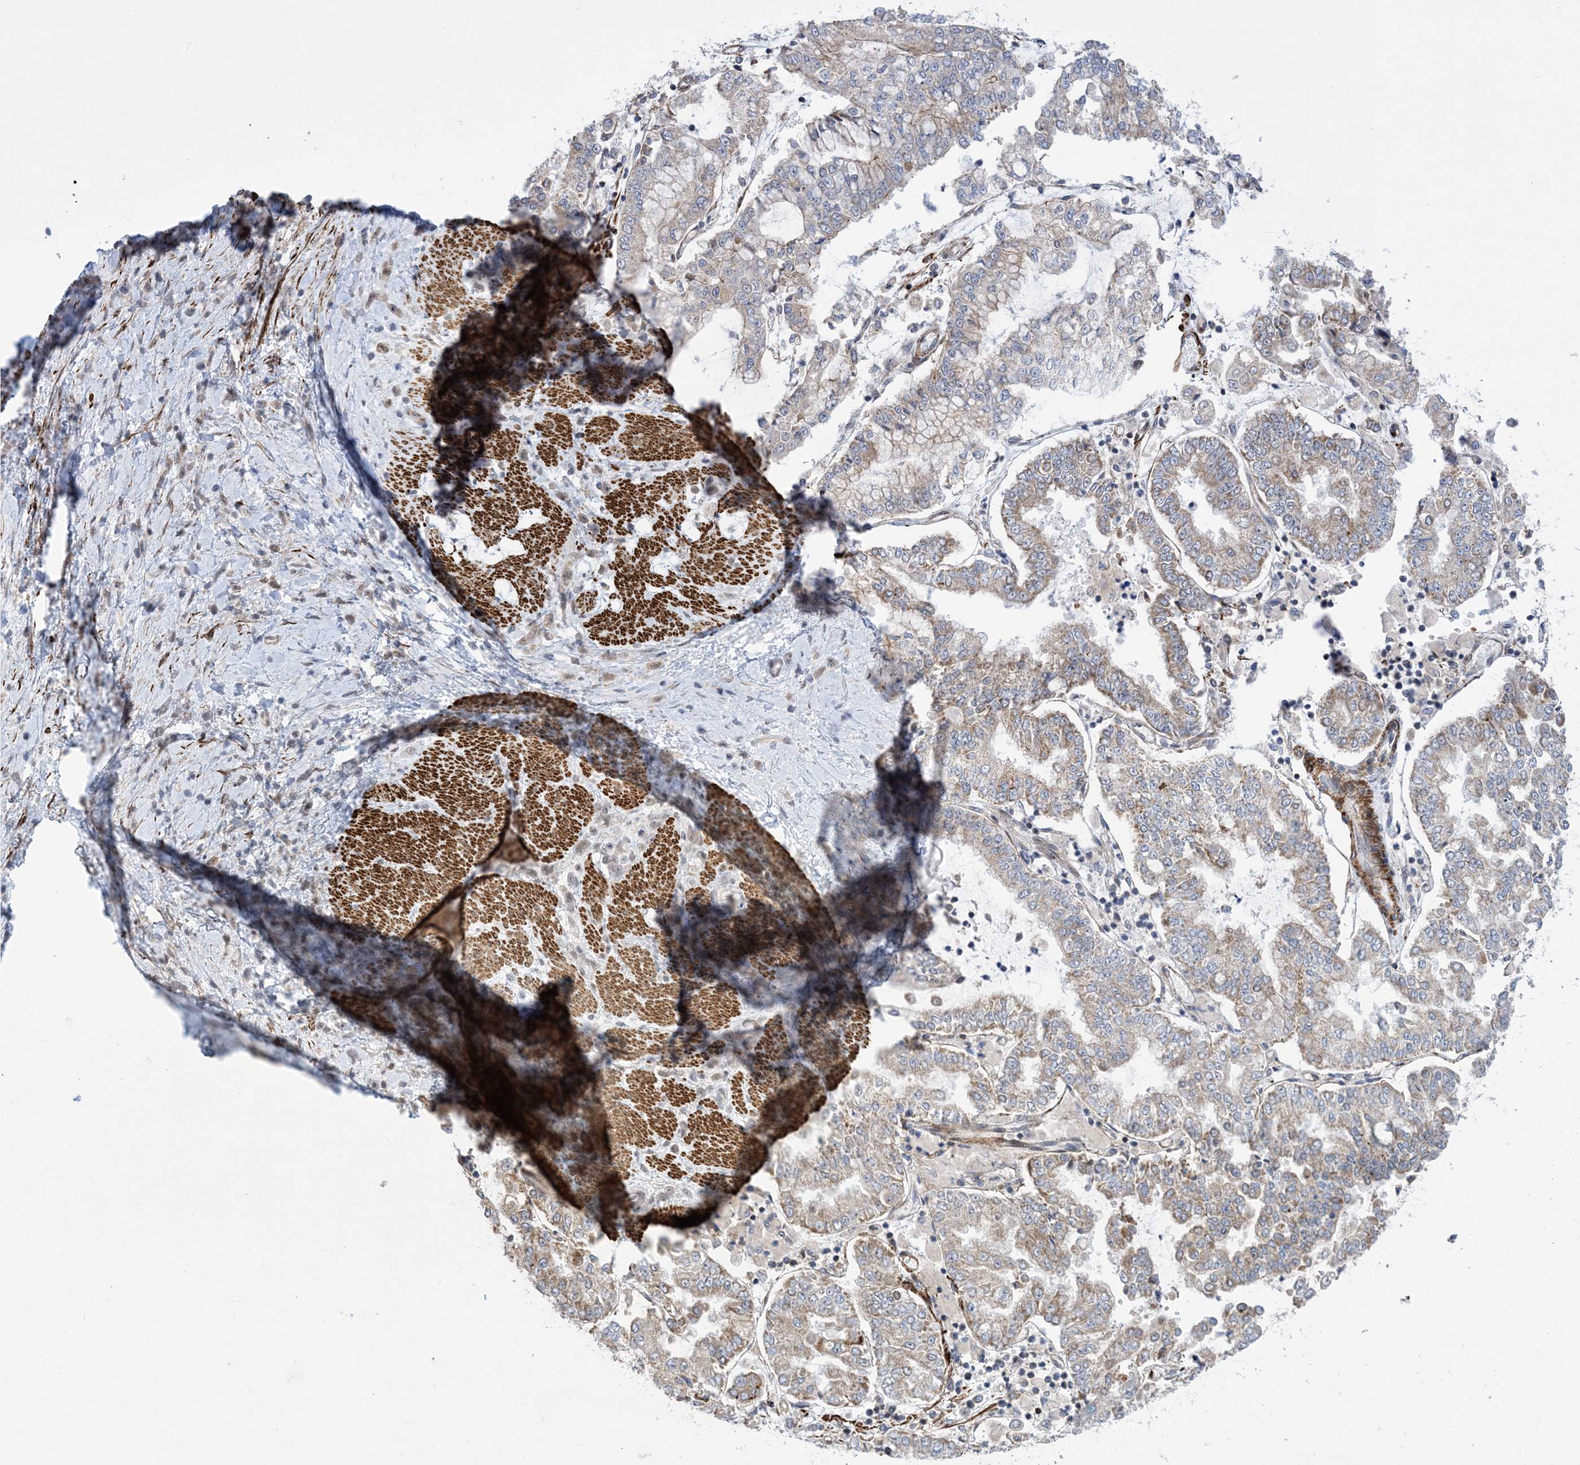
{"staining": {"intensity": "weak", "quantity": "<25%", "location": "cytoplasmic/membranous"}, "tissue": "stomach cancer", "cell_type": "Tumor cells", "image_type": "cancer", "snomed": [{"axis": "morphology", "description": "Adenocarcinoma, NOS"}, {"axis": "topography", "description": "Stomach"}], "caption": "An immunohistochemistry (IHC) histopathology image of stomach cancer is shown. There is no staining in tumor cells of stomach cancer. Nuclei are stained in blue.", "gene": "ZNF8", "patient": {"sex": "male", "age": 76}}